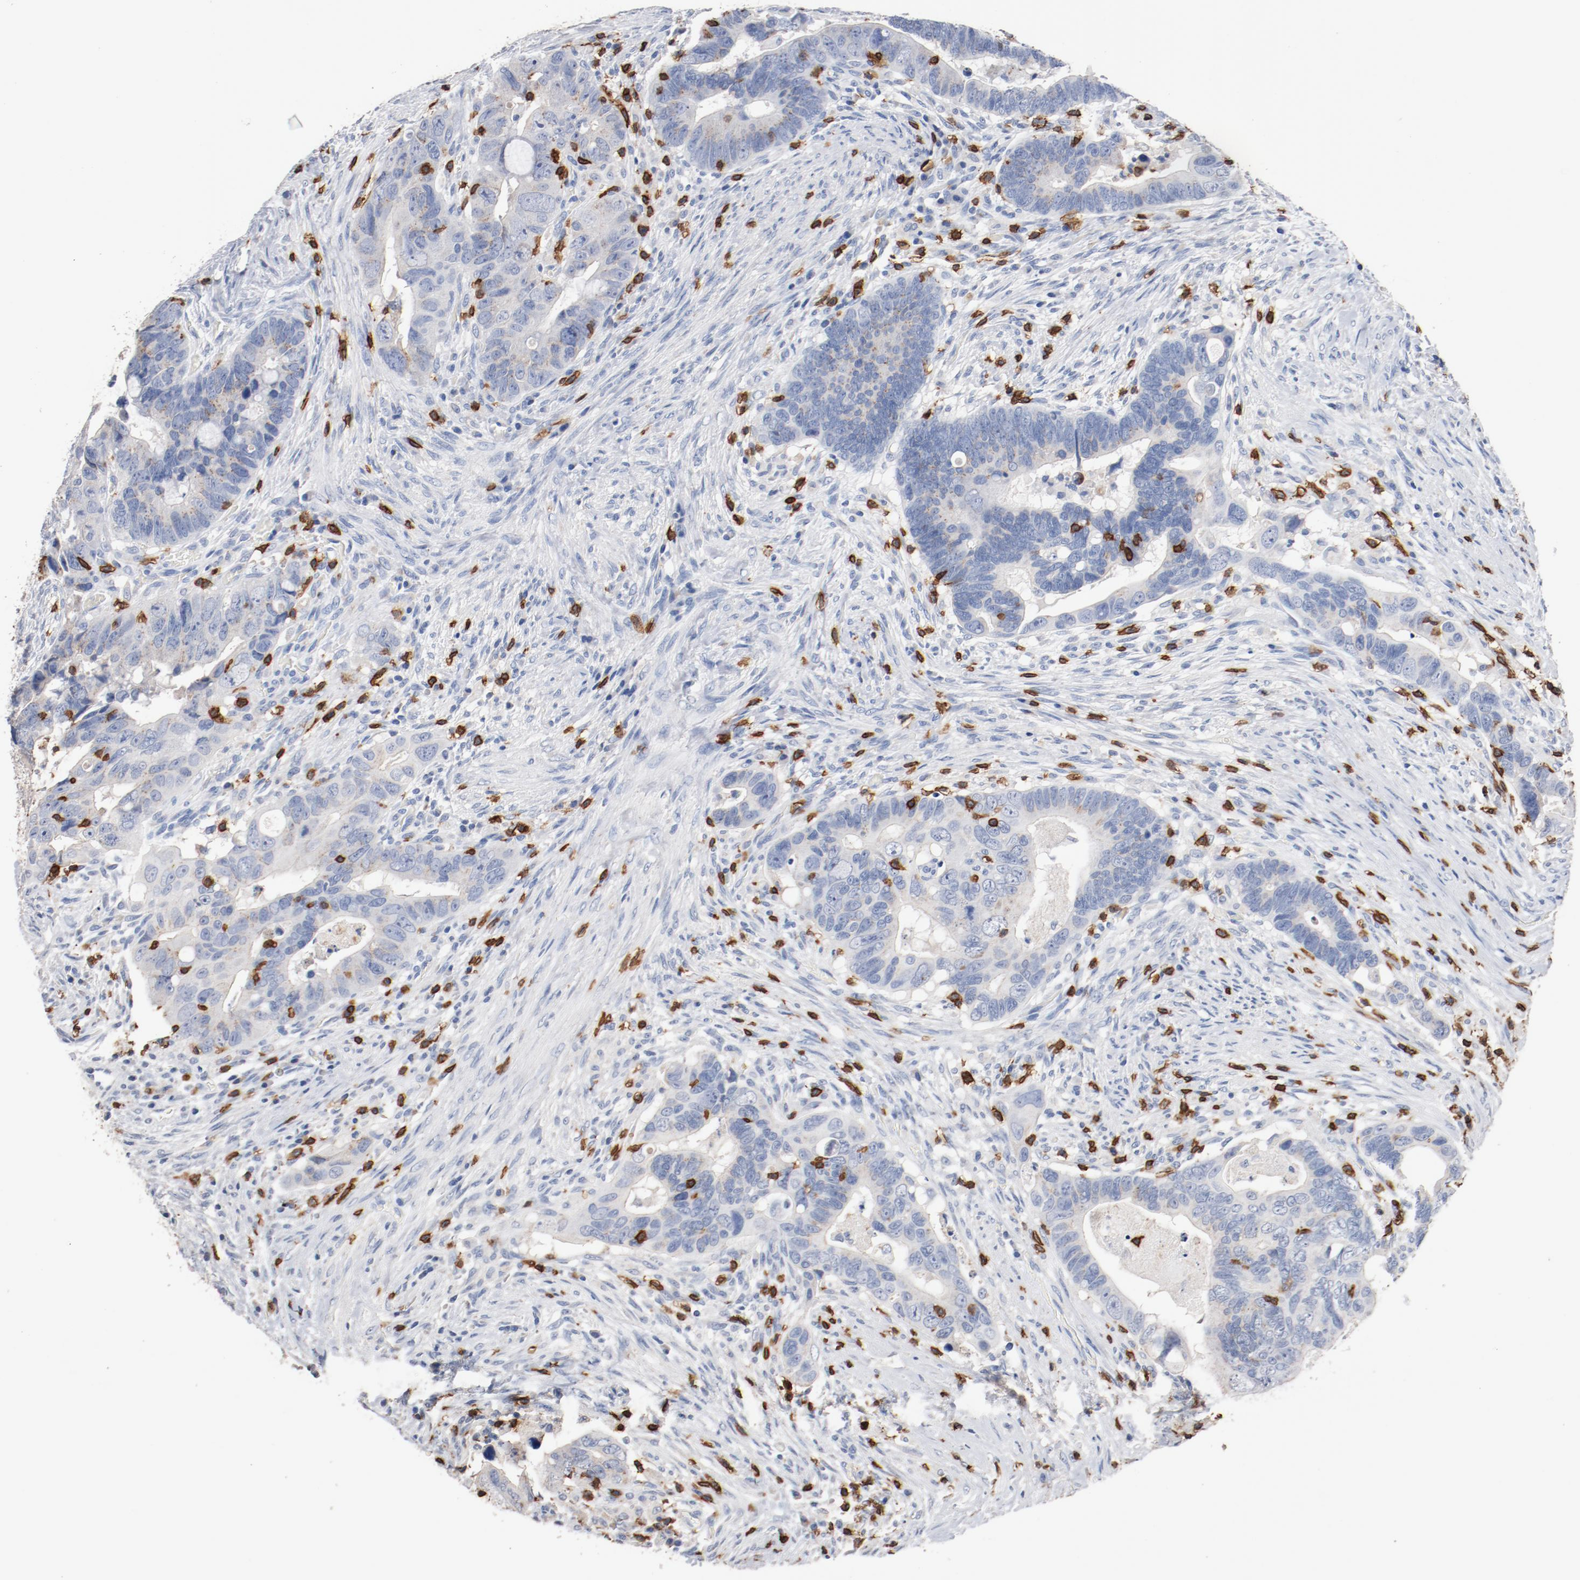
{"staining": {"intensity": "negative", "quantity": "none", "location": "none"}, "tissue": "colorectal cancer", "cell_type": "Tumor cells", "image_type": "cancer", "snomed": [{"axis": "morphology", "description": "Adenocarcinoma, NOS"}, {"axis": "topography", "description": "Rectum"}], "caption": "IHC histopathology image of neoplastic tissue: human colorectal cancer stained with DAB reveals no significant protein staining in tumor cells.", "gene": "CD247", "patient": {"sex": "male", "age": 53}}